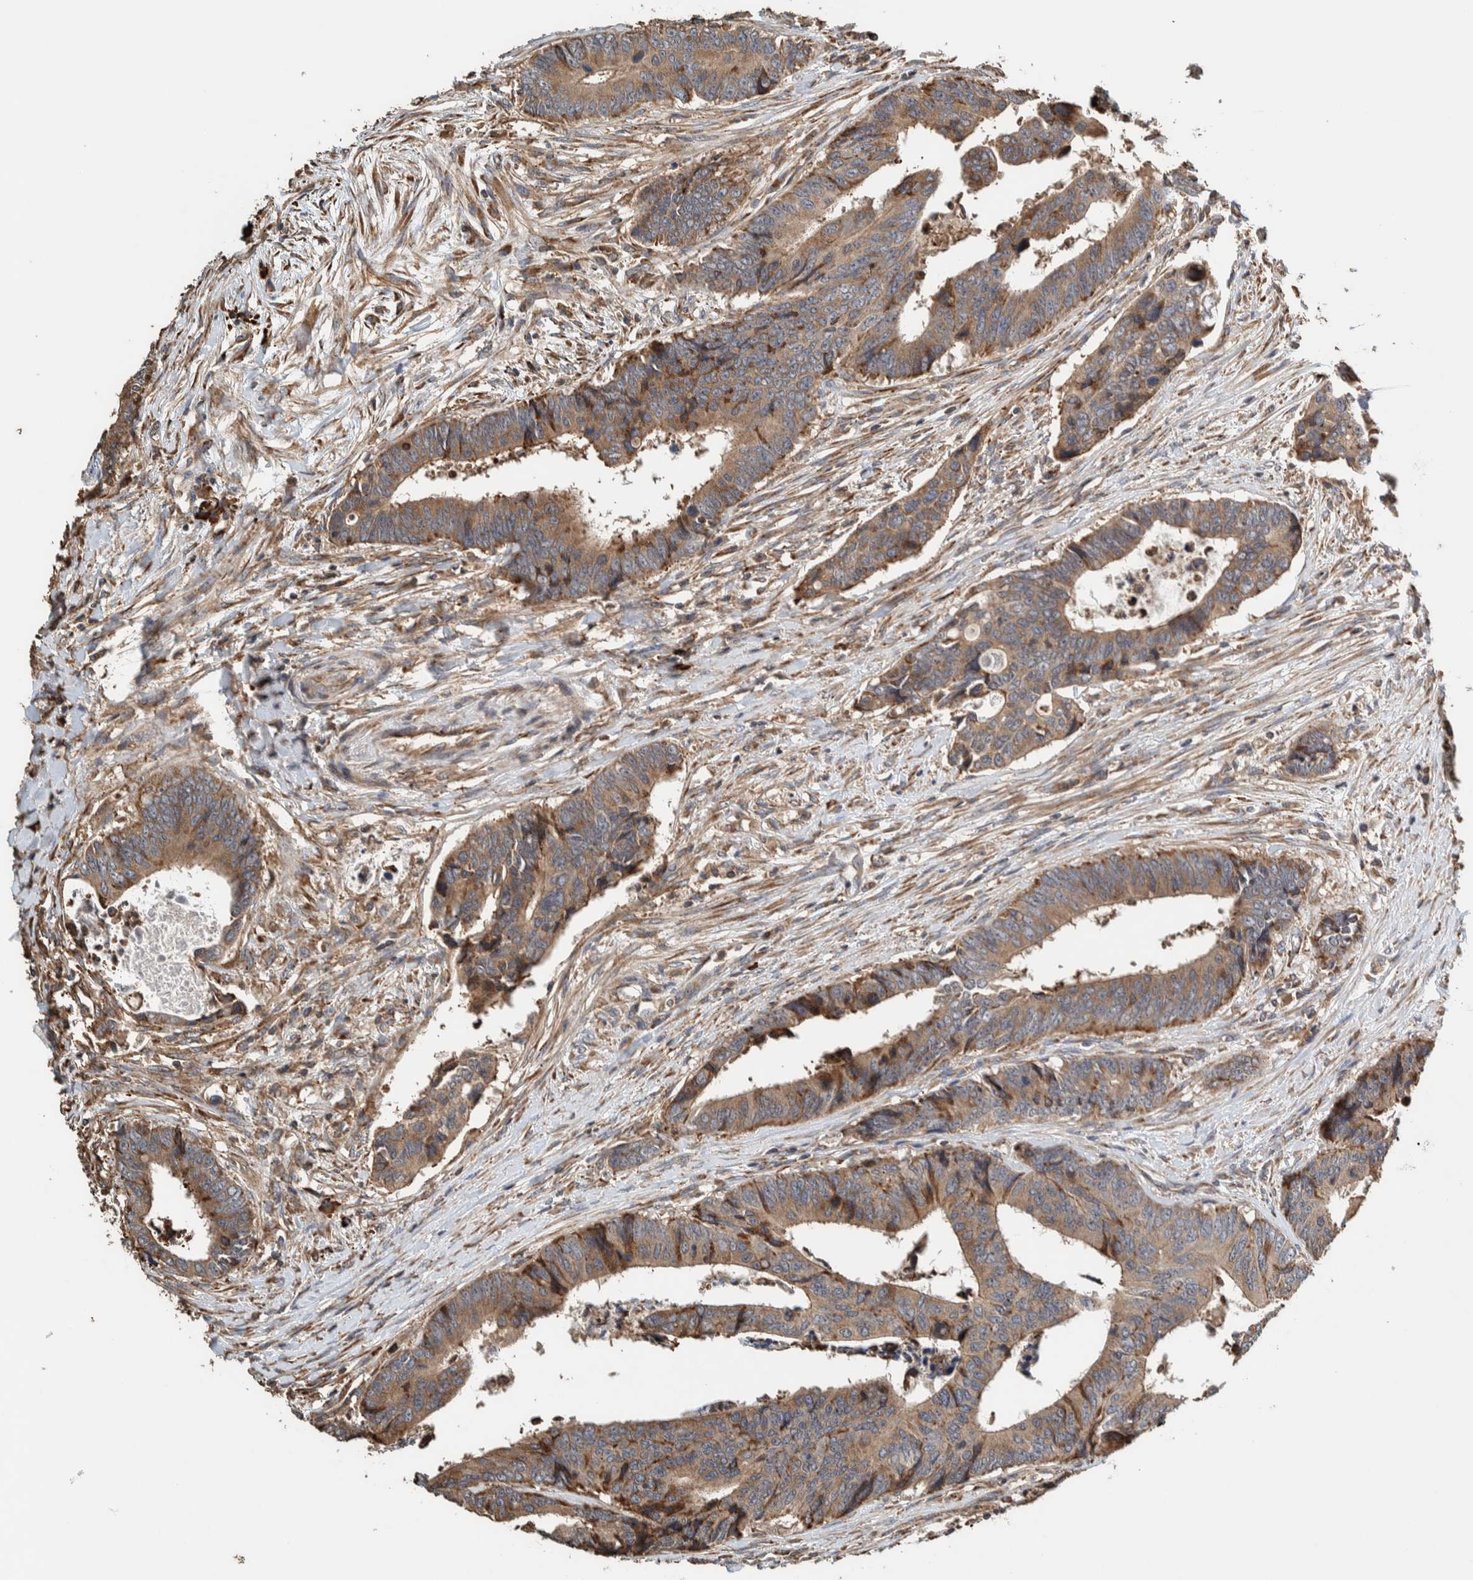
{"staining": {"intensity": "moderate", "quantity": ">75%", "location": "cytoplasmic/membranous"}, "tissue": "colorectal cancer", "cell_type": "Tumor cells", "image_type": "cancer", "snomed": [{"axis": "morphology", "description": "Adenocarcinoma, NOS"}, {"axis": "topography", "description": "Rectum"}], "caption": "Immunohistochemical staining of human adenocarcinoma (colorectal) reveals medium levels of moderate cytoplasmic/membranous staining in about >75% of tumor cells. (Stains: DAB (3,3'-diaminobenzidine) in brown, nuclei in blue, Microscopy: brightfield microscopy at high magnification).", "gene": "PLA2G3", "patient": {"sex": "male", "age": 84}}